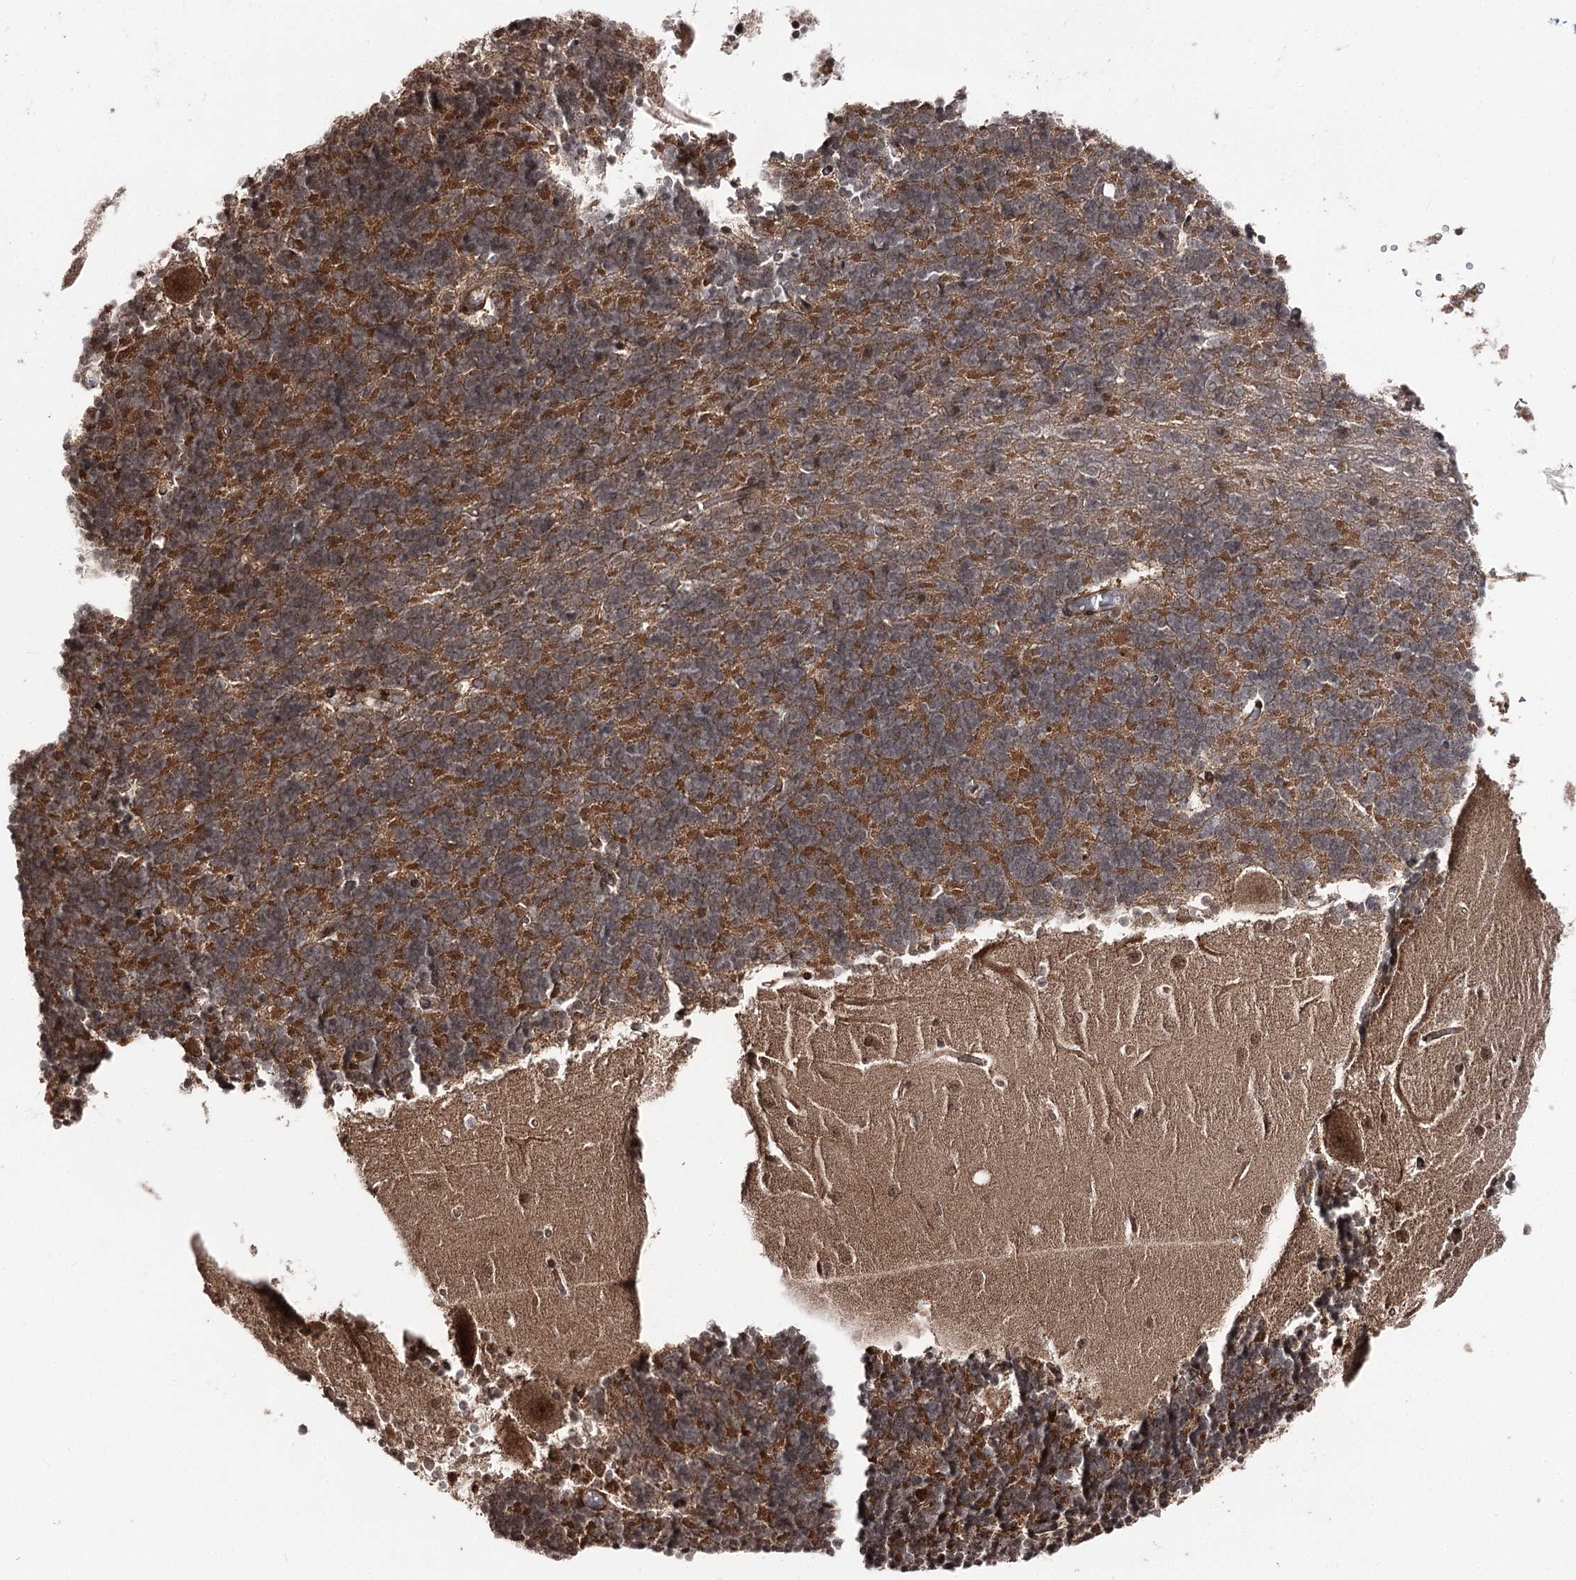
{"staining": {"intensity": "moderate", "quantity": ">75%", "location": "cytoplasmic/membranous"}, "tissue": "cerebellum", "cell_type": "Cells in granular layer", "image_type": "normal", "snomed": [{"axis": "morphology", "description": "Normal tissue, NOS"}, {"axis": "topography", "description": "Cerebellum"}], "caption": "IHC (DAB) staining of unremarkable cerebellum reveals moderate cytoplasmic/membranous protein positivity in about >75% of cells in granular layer. (DAB = brown stain, brightfield microscopy at high magnification).", "gene": "FAM53B", "patient": {"sex": "male", "age": 37}}